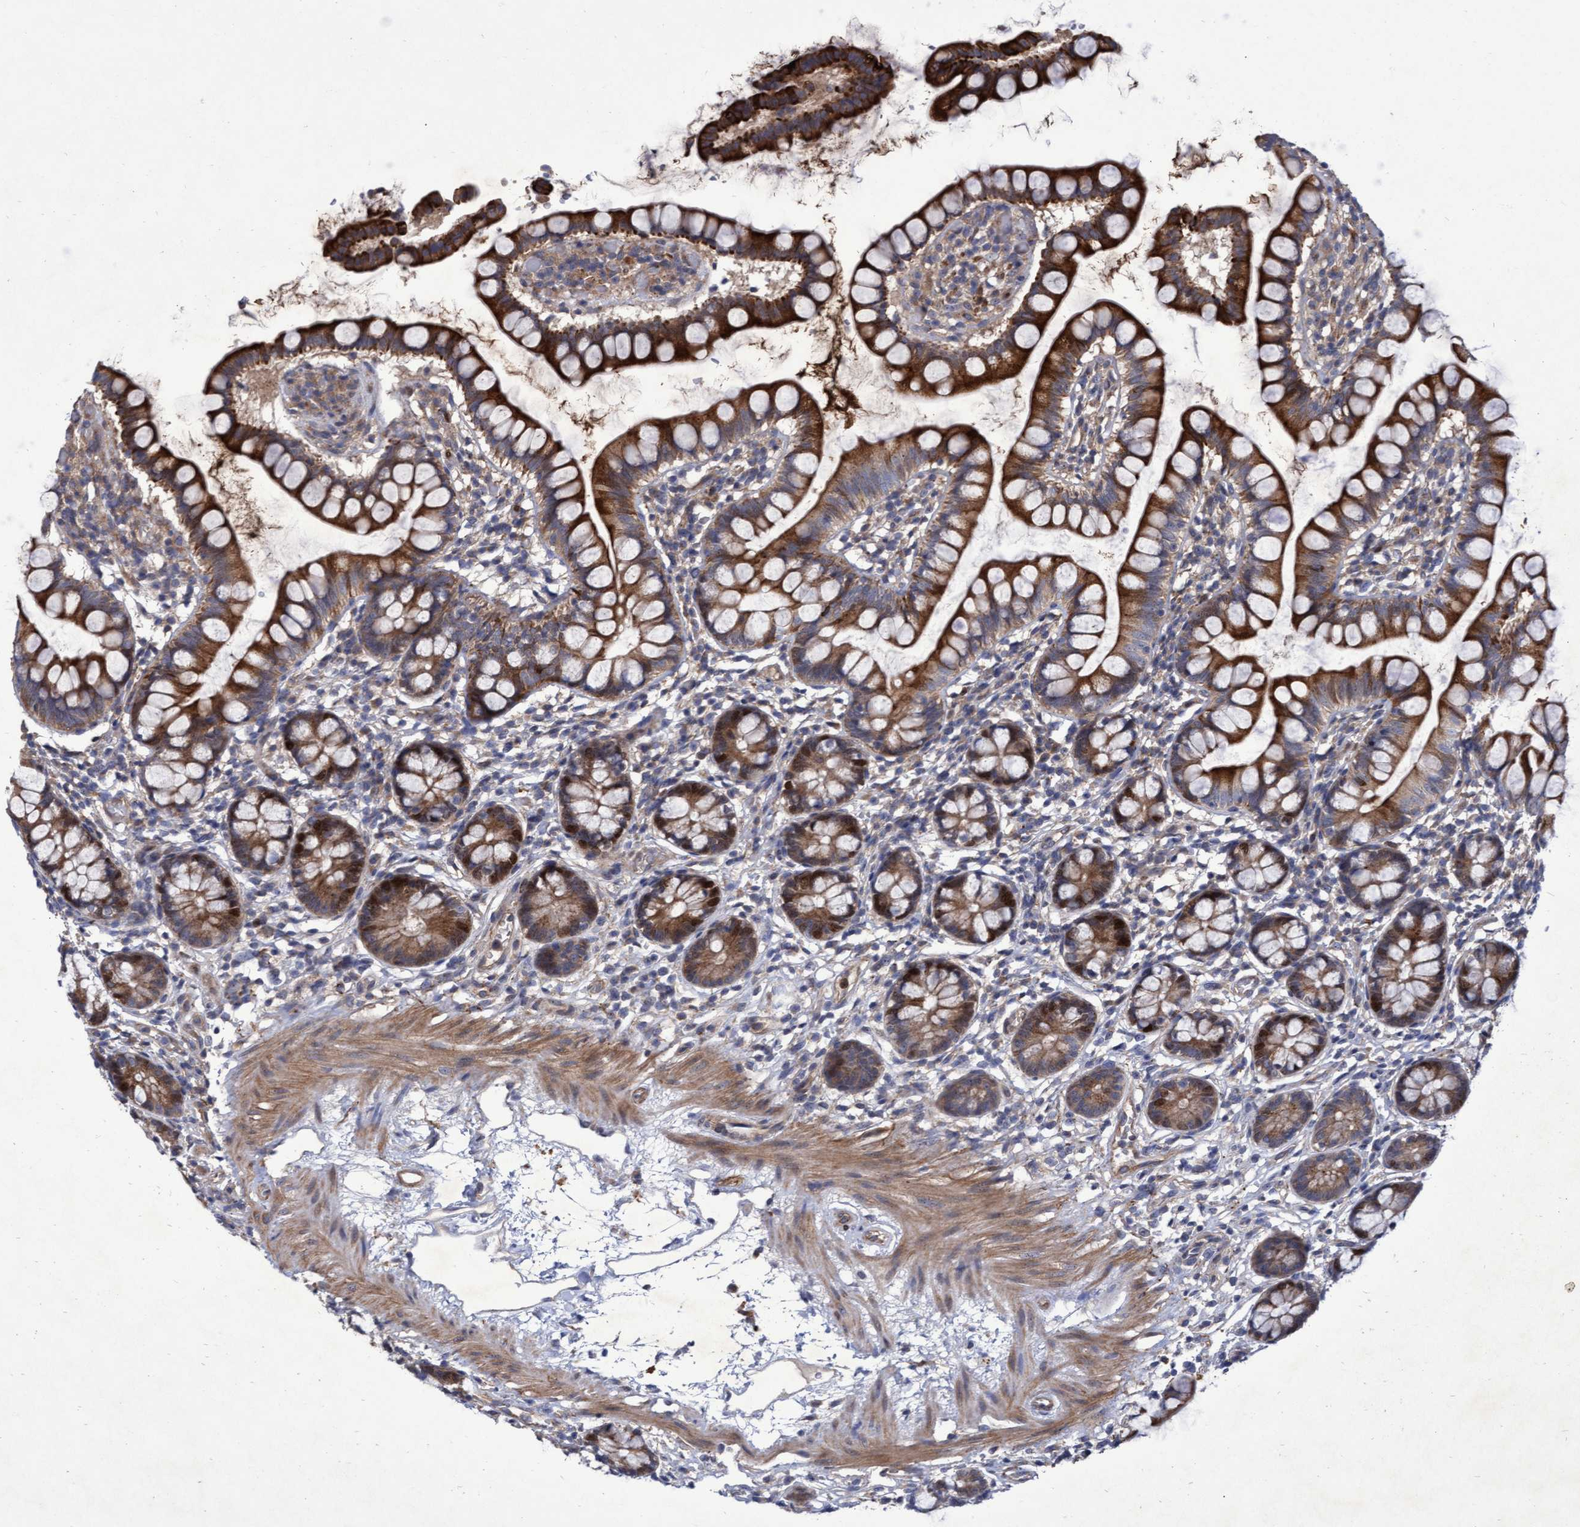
{"staining": {"intensity": "strong", "quantity": ">75%", "location": "cytoplasmic/membranous"}, "tissue": "small intestine", "cell_type": "Glandular cells", "image_type": "normal", "snomed": [{"axis": "morphology", "description": "Normal tissue, NOS"}, {"axis": "topography", "description": "Small intestine"}], "caption": "IHC staining of normal small intestine, which demonstrates high levels of strong cytoplasmic/membranous staining in approximately >75% of glandular cells indicating strong cytoplasmic/membranous protein expression. The staining was performed using DAB (brown) for protein detection and nuclei were counterstained in hematoxylin (blue).", "gene": "ABCF2", "patient": {"sex": "female", "age": 84}}